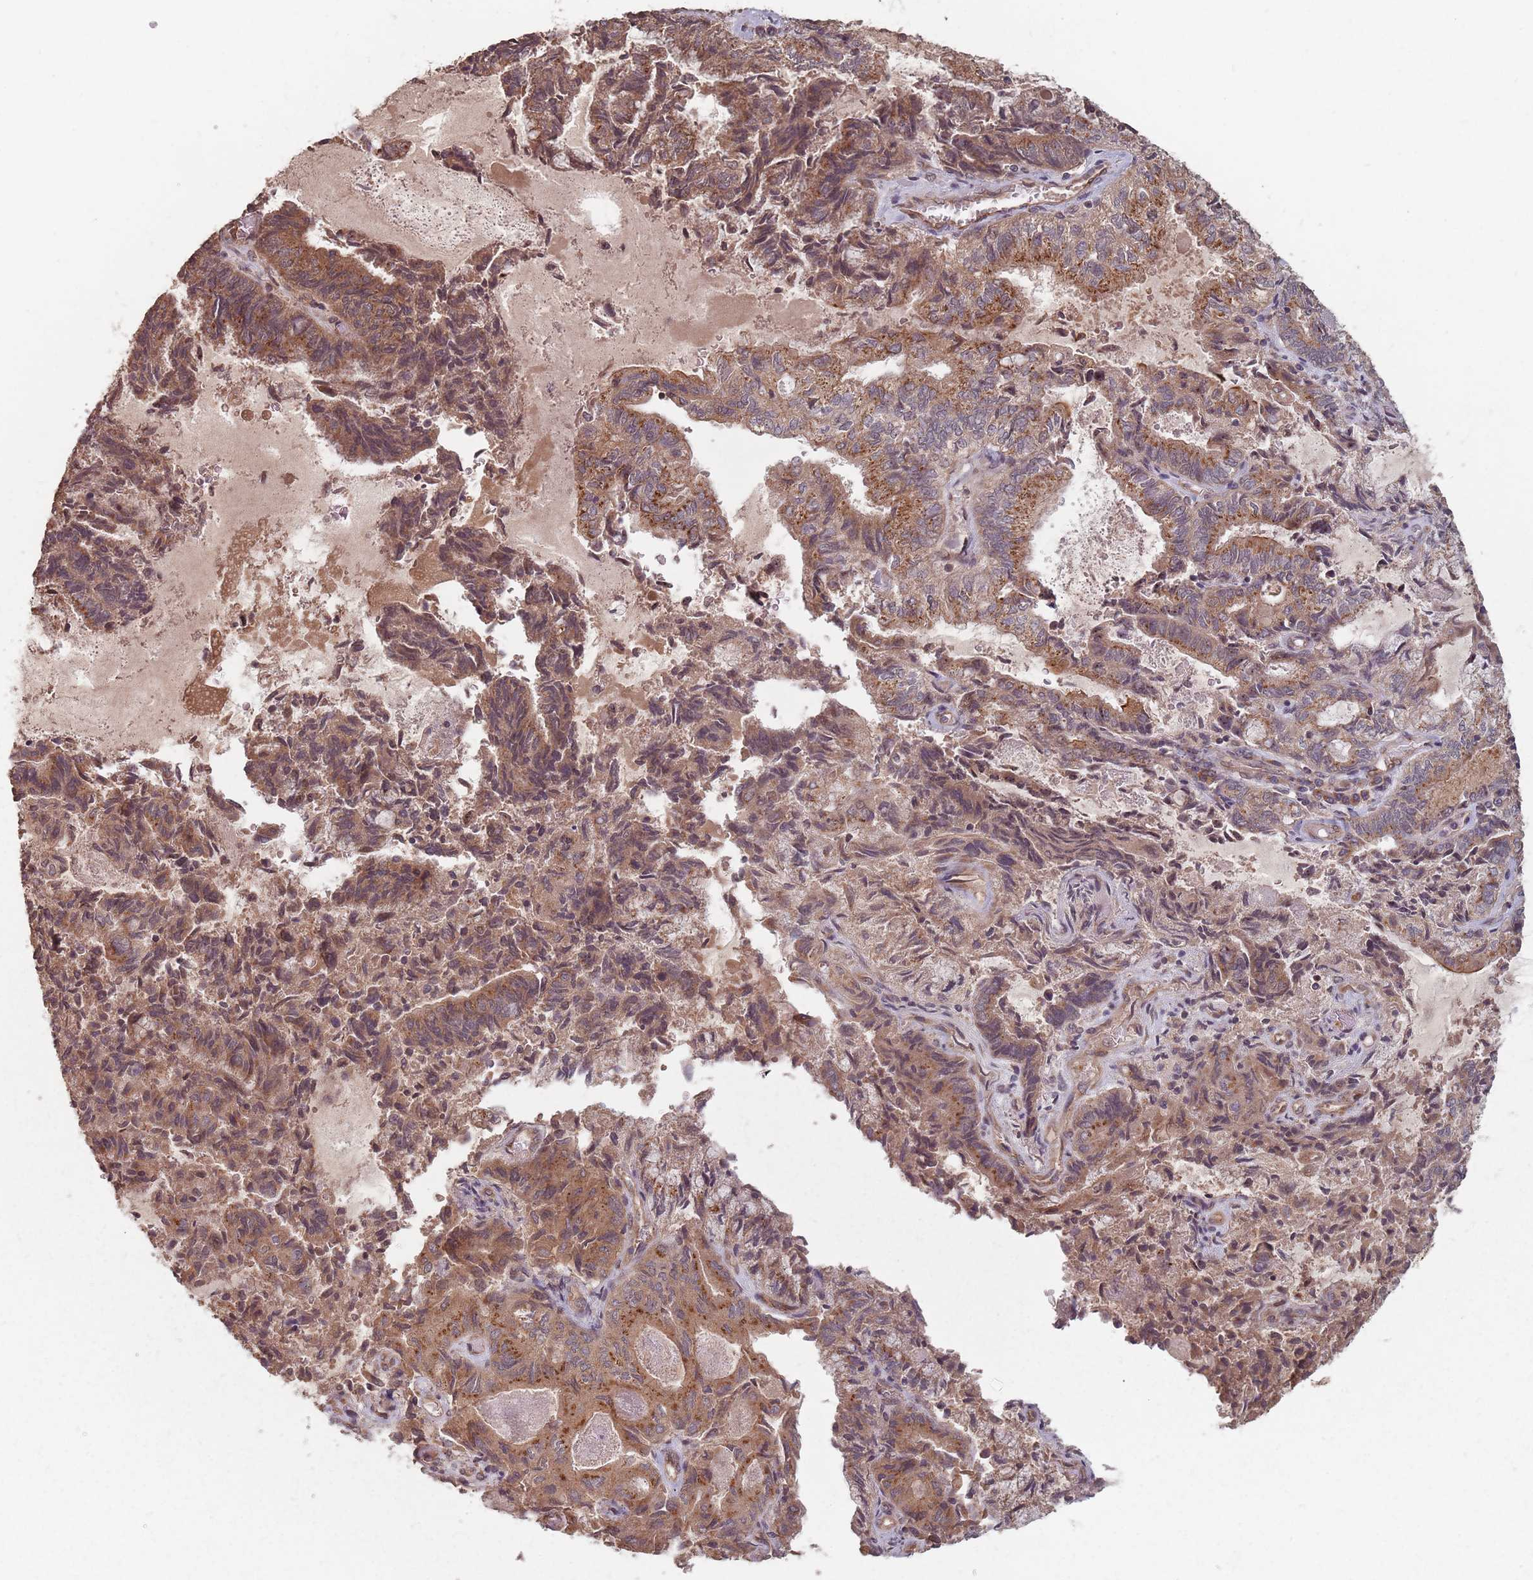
{"staining": {"intensity": "moderate", "quantity": ">75%", "location": "cytoplasmic/membranous"}, "tissue": "endometrial cancer", "cell_type": "Tumor cells", "image_type": "cancer", "snomed": [{"axis": "morphology", "description": "Adenocarcinoma, NOS"}, {"axis": "topography", "description": "Endometrium"}], "caption": "DAB immunohistochemical staining of adenocarcinoma (endometrial) demonstrates moderate cytoplasmic/membranous protein expression in about >75% of tumor cells. (DAB (3,3'-diaminobenzidine) = brown stain, brightfield microscopy at high magnification).", "gene": "C3orf14", "patient": {"sex": "female", "age": 80}}